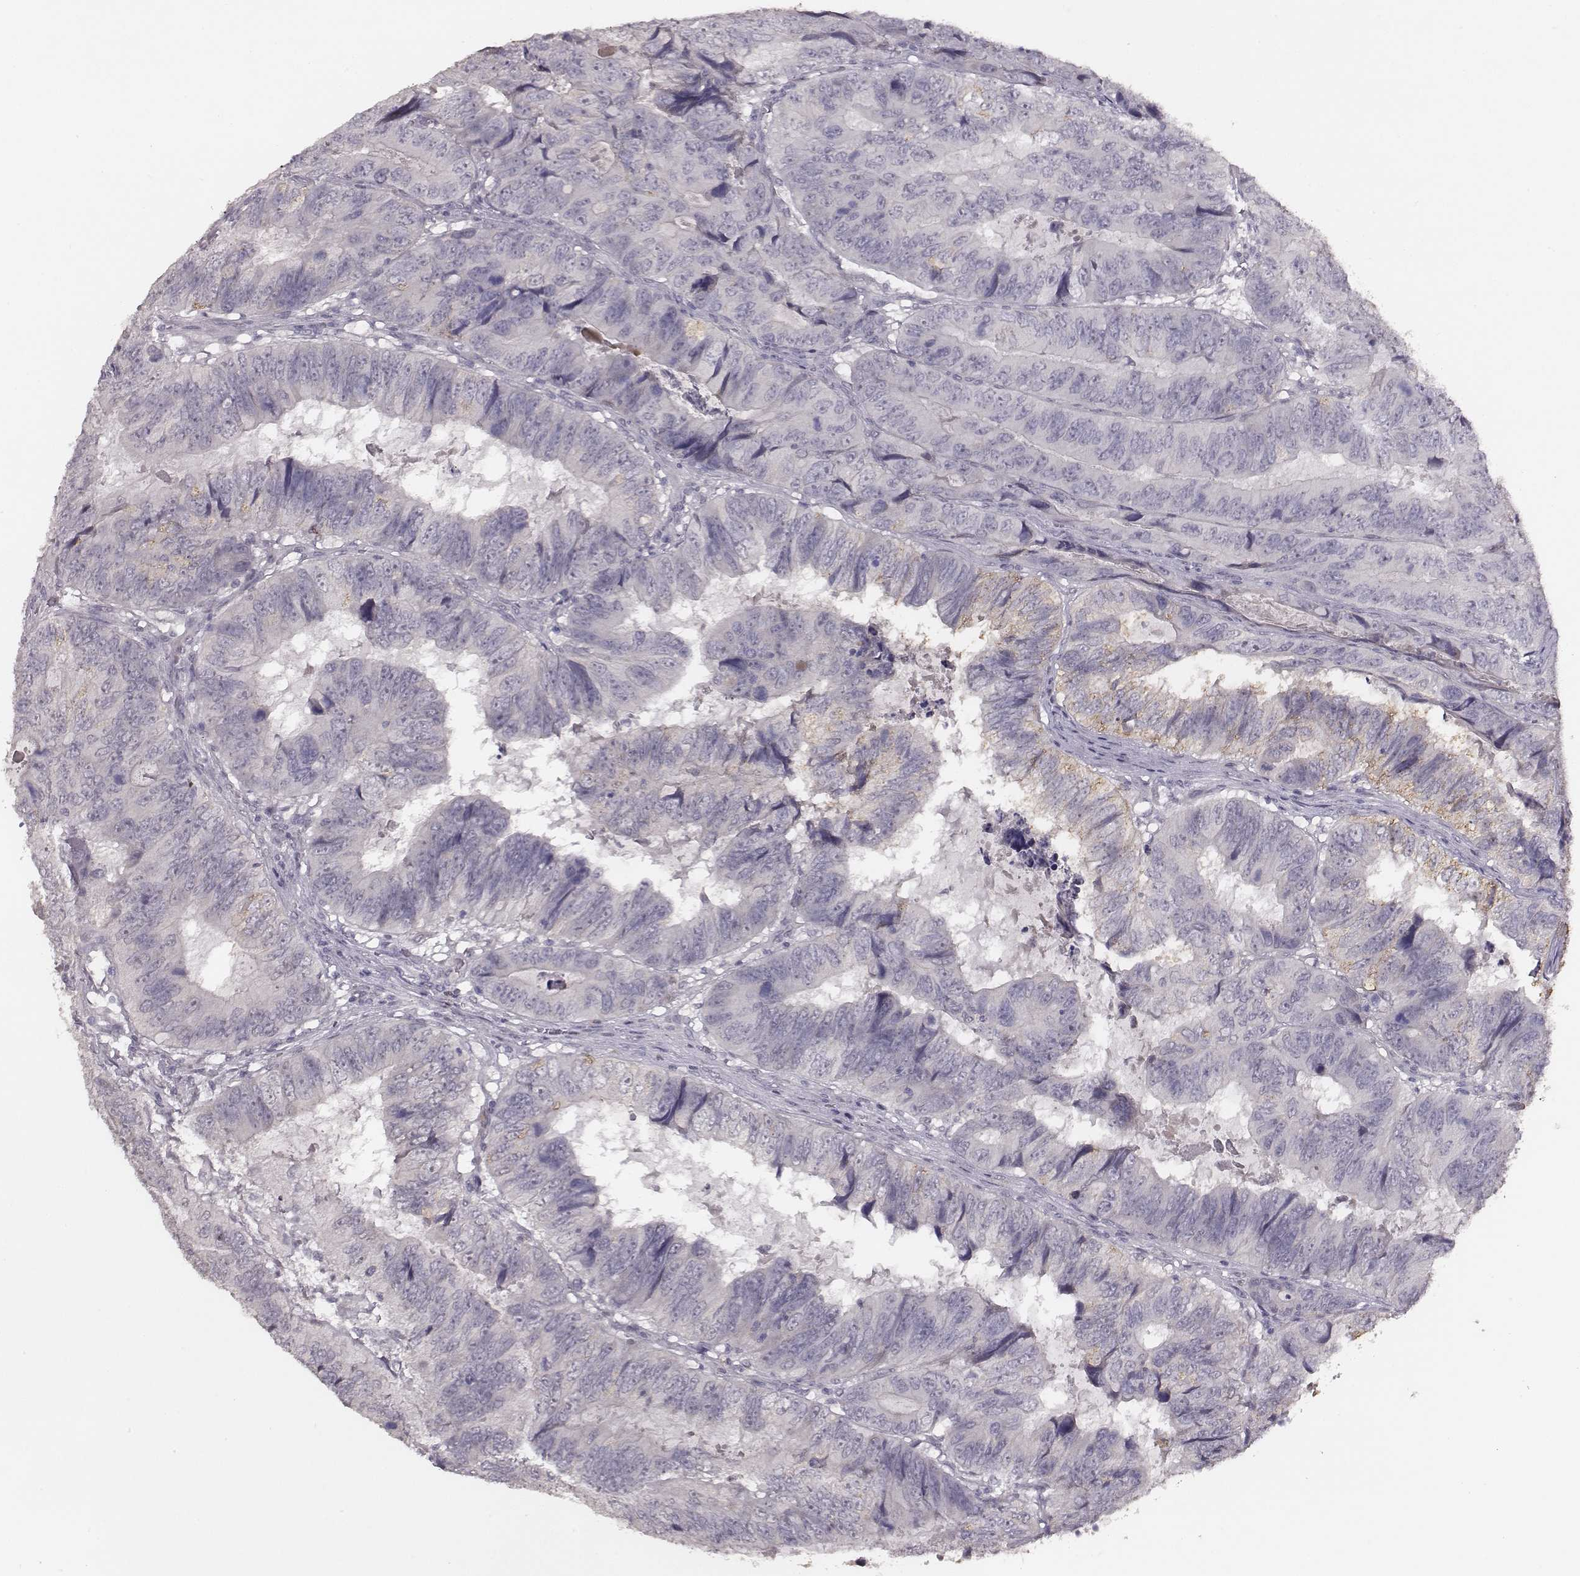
{"staining": {"intensity": "negative", "quantity": "none", "location": "none"}, "tissue": "colorectal cancer", "cell_type": "Tumor cells", "image_type": "cancer", "snomed": [{"axis": "morphology", "description": "Adenocarcinoma, NOS"}, {"axis": "topography", "description": "Colon"}], "caption": "This histopathology image is of colorectal adenocarcinoma stained with immunohistochemistry to label a protein in brown with the nuclei are counter-stained blue. There is no expression in tumor cells.", "gene": "SLC22A6", "patient": {"sex": "male", "age": 79}}